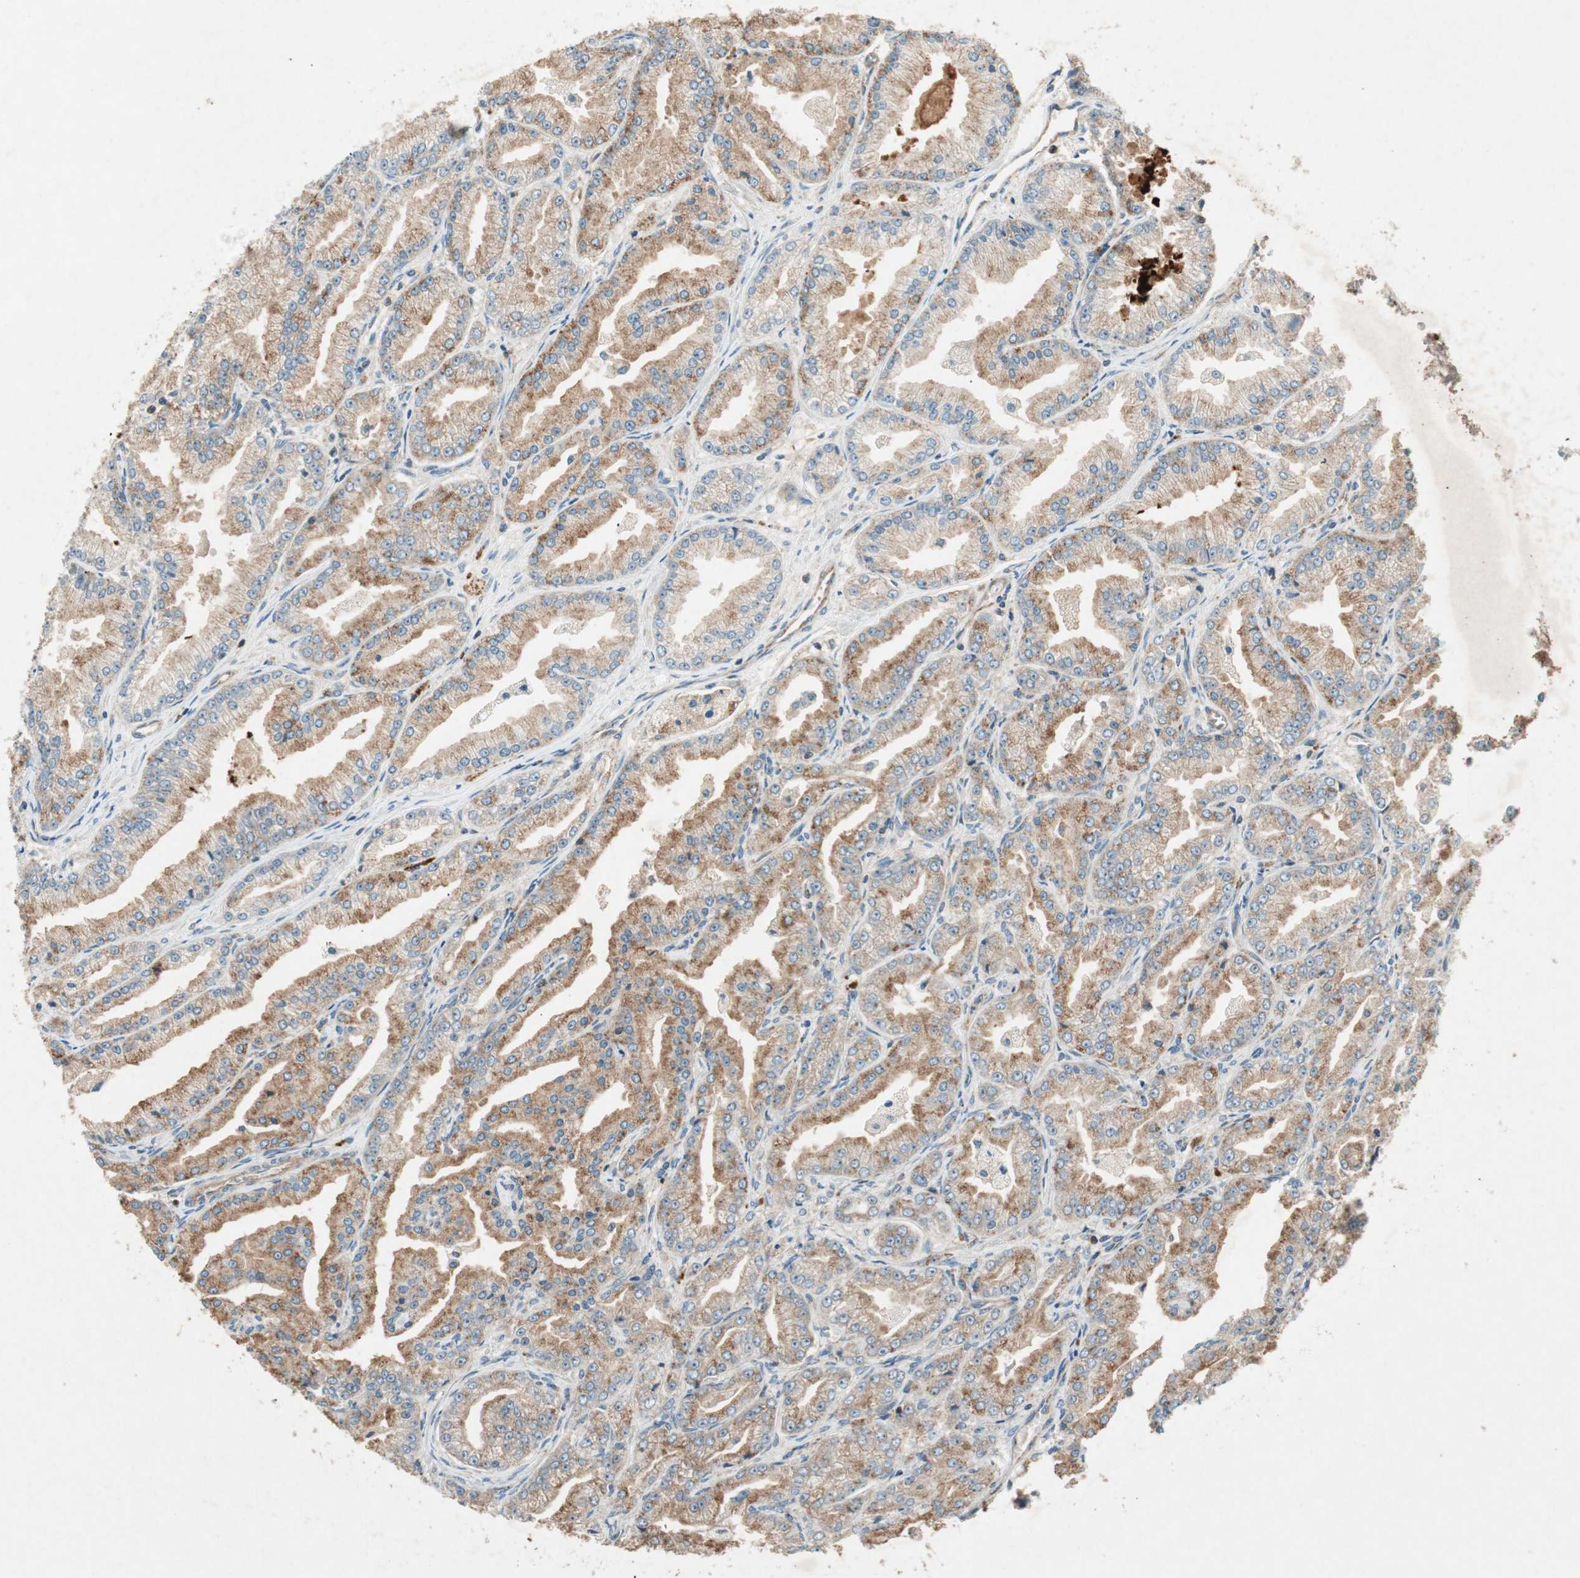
{"staining": {"intensity": "moderate", "quantity": ">75%", "location": "cytoplasmic/membranous"}, "tissue": "prostate cancer", "cell_type": "Tumor cells", "image_type": "cancer", "snomed": [{"axis": "morphology", "description": "Adenocarcinoma, High grade"}, {"axis": "topography", "description": "Prostate"}], "caption": "A medium amount of moderate cytoplasmic/membranous positivity is appreciated in approximately >75% of tumor cells in prostate cancer tissue.", "gene": "CHADL", "patient": {"sex": "male", "age": 61}}